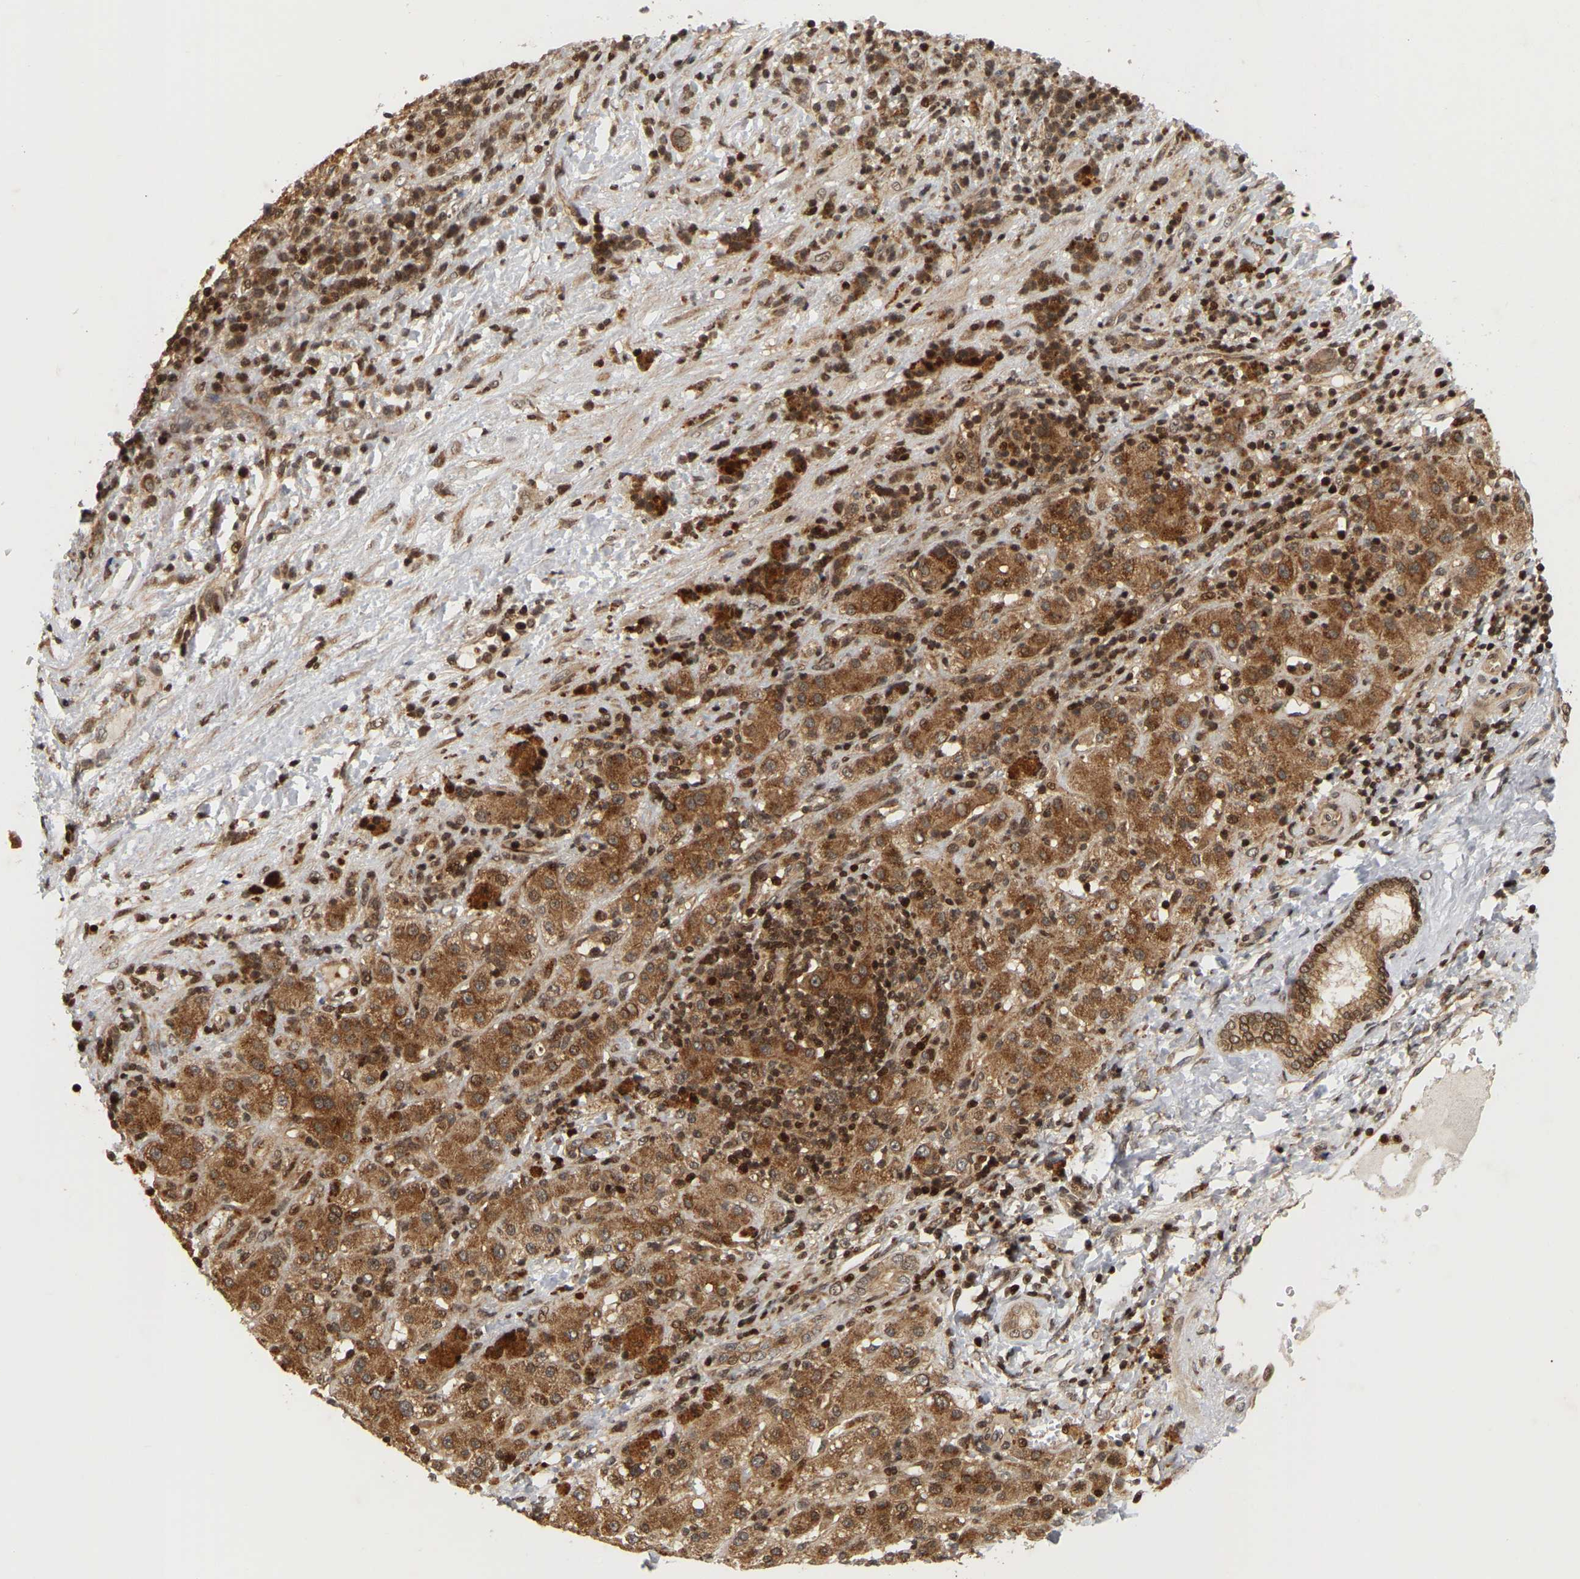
{"staining": {"intensity": "moderate", "quantity": ">75%", "location": "cytoplasmic/membranous"}, "tissue": "liver cancer", "cell_type": "Tumor cells", "image_type": "cancer", "snomed": [{"axis": "morphology", "description": "Carcinoma, Hepatocellular, NOS"}, {"axis": "topography", "description": "Liver"}], "caption": "Human liver cancer (hepatocellular carcinoma) stained with a protein marker demonstrates moderate staining in tumor cells.", "gene": "NFE2L2", "patient": {"sex": "female", "age": 58}}